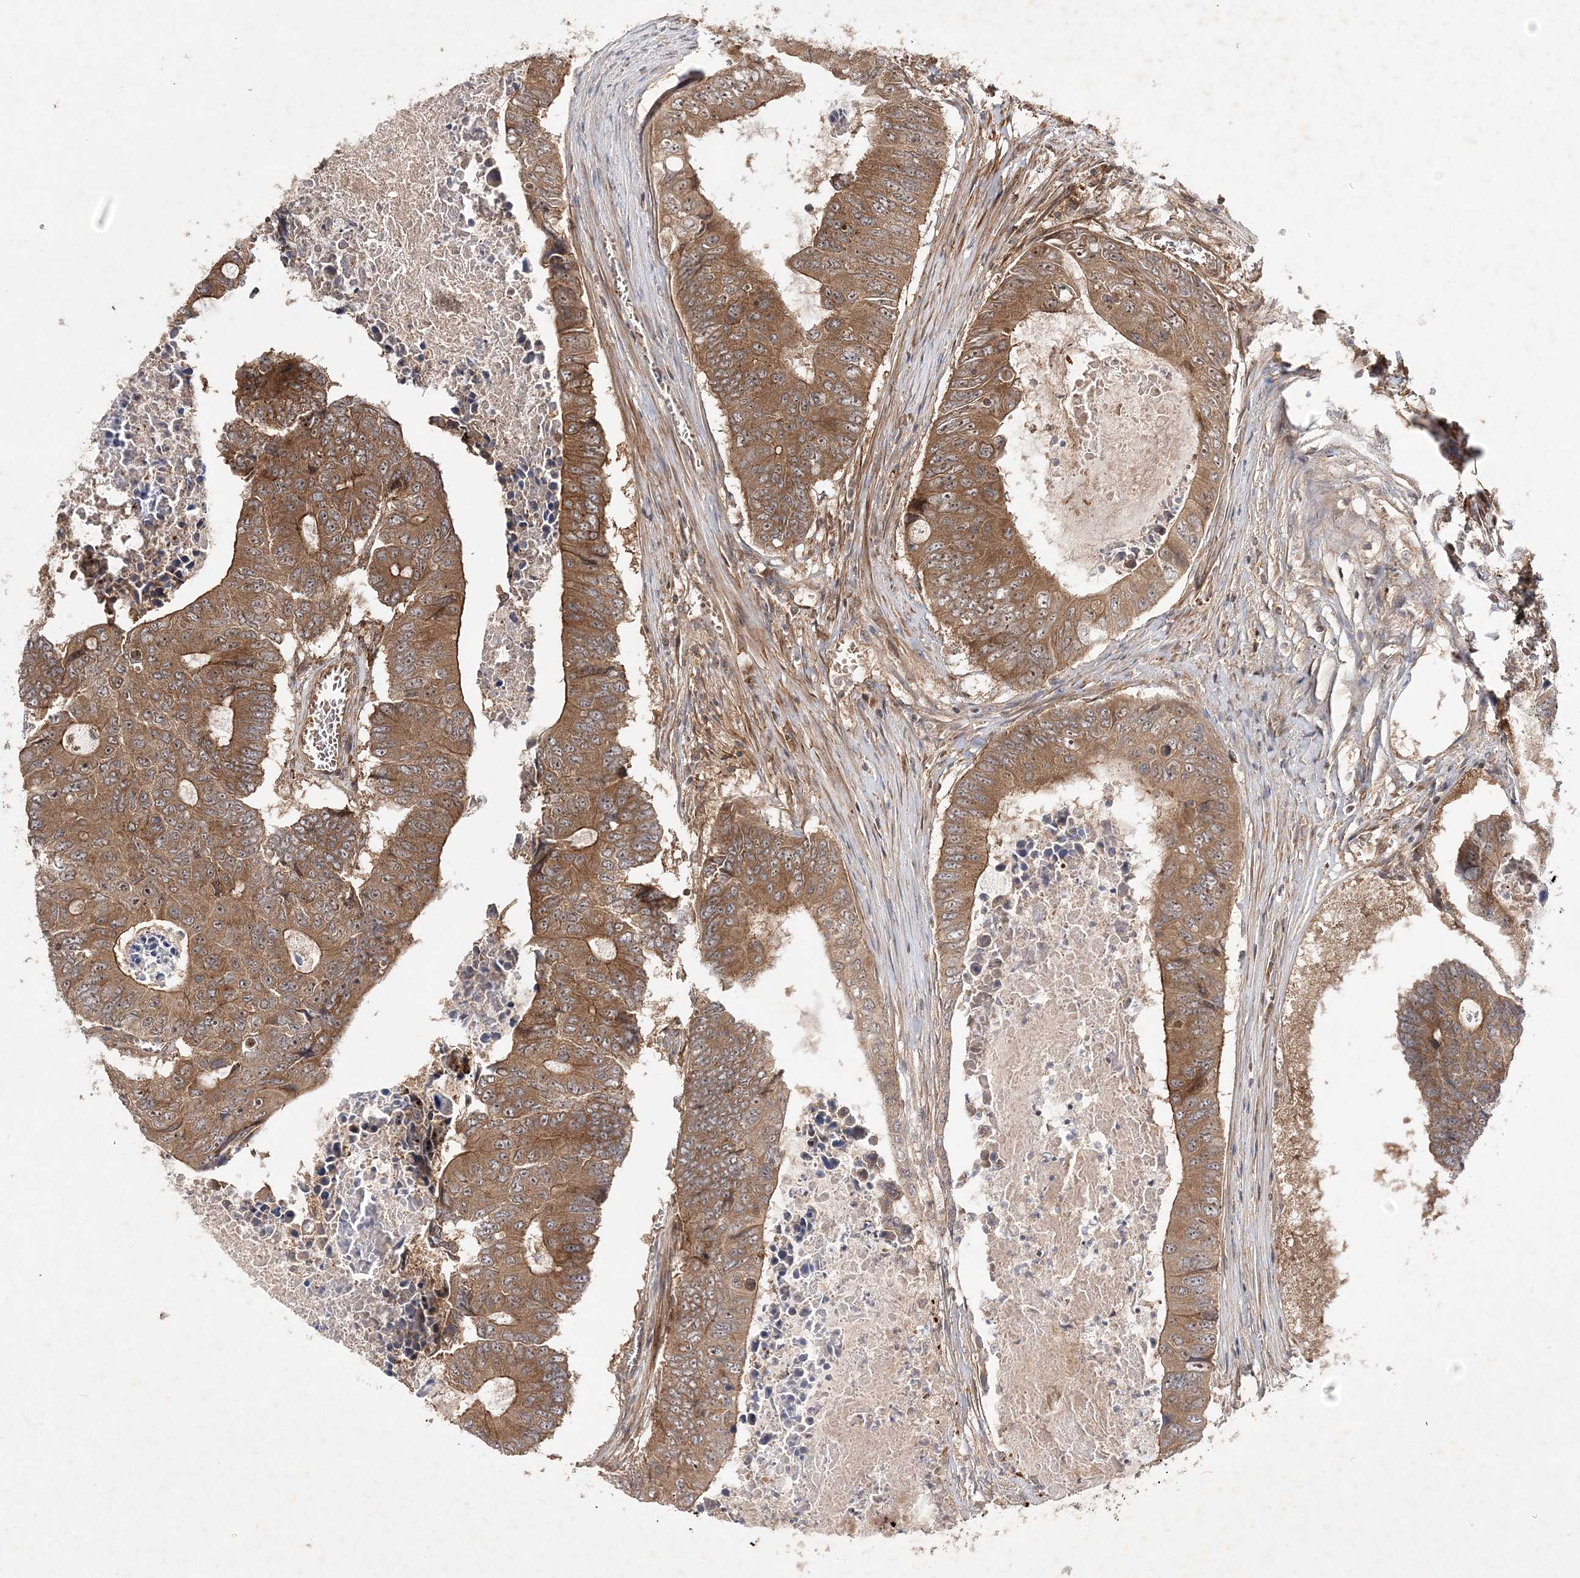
{"staining": {"intensity": "moderate", "quantity": ">75%", "location": "cytoplasmic/membranous"}, "tissue": "colorectal cancer", "cell_type": "Tumor cells", "image_type": "cancer", "snomed": [{"axis": "morphology", "description": "Adenocarcinoma, NOS"}, {"axis": "topography", "description": "Colon"}], "caption": "This is an image of immunohistochemistry staining of colorectal cancer (adenocarcinoma), which shows moderate staining in the cytoplasmic/membranous of tumor cells.", "gene": "TMEM9B", "patient": {"sex": "male", "age": 87}}